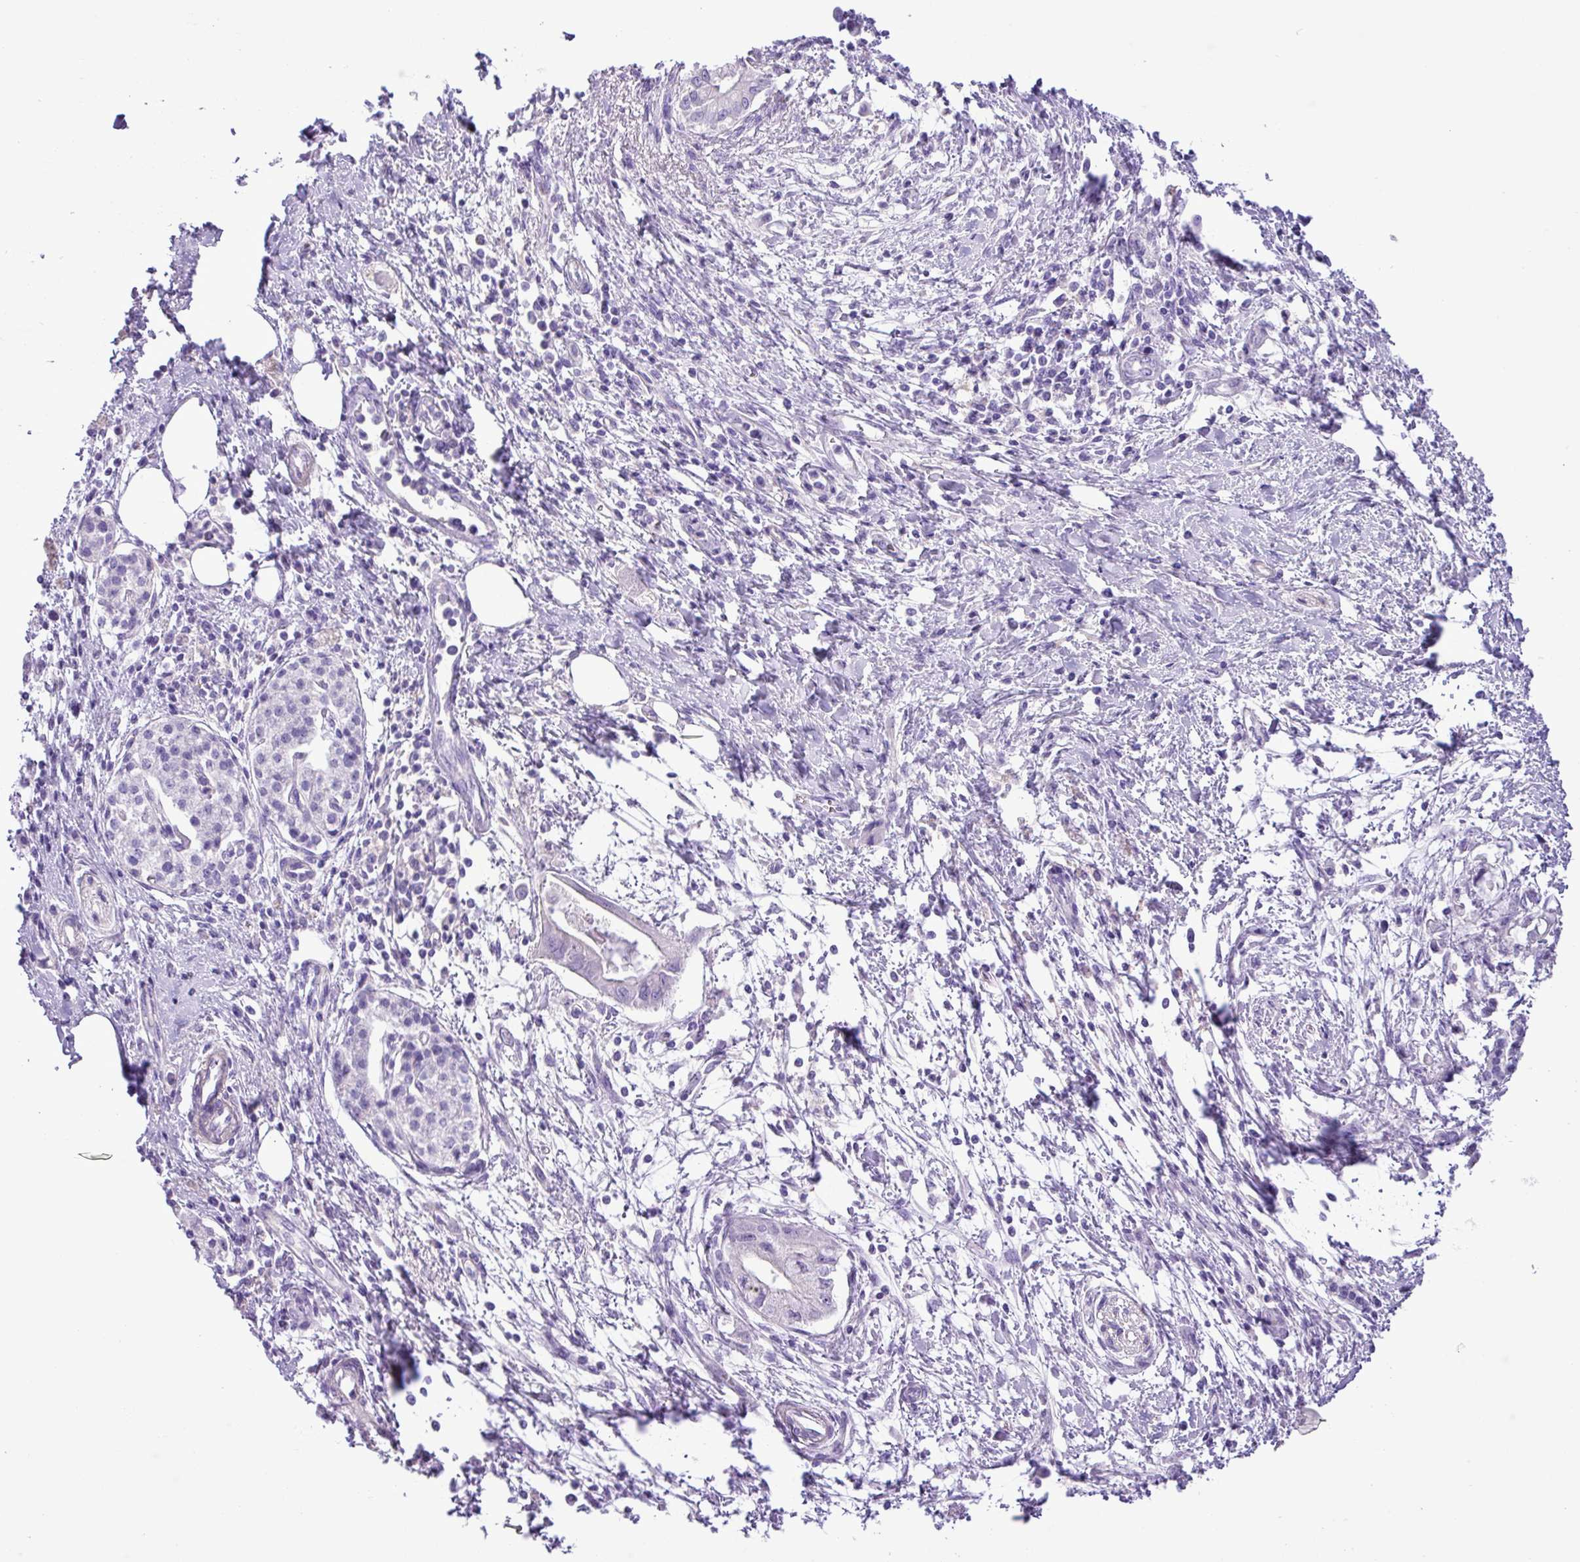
{"staining": {"intensity": "negative", "quantity": "none", "location": "none"}, "tissue": "pancreatic cancer", "cell_type": "Tumor cells", "image_type": "cancer", "snomed": [{"axis": "morphology", "description": "Adenocarcinoma, NOS"}, {"axis": "topography", "description": "Pancreas"}], "caption": "Tumor cells are negative for brown protein staining in adenocarcinoma (pancreatic). Nuclei are stained in blue.", "gene": "ZNF334", "patient": {"sex": "male", "age": 48}}